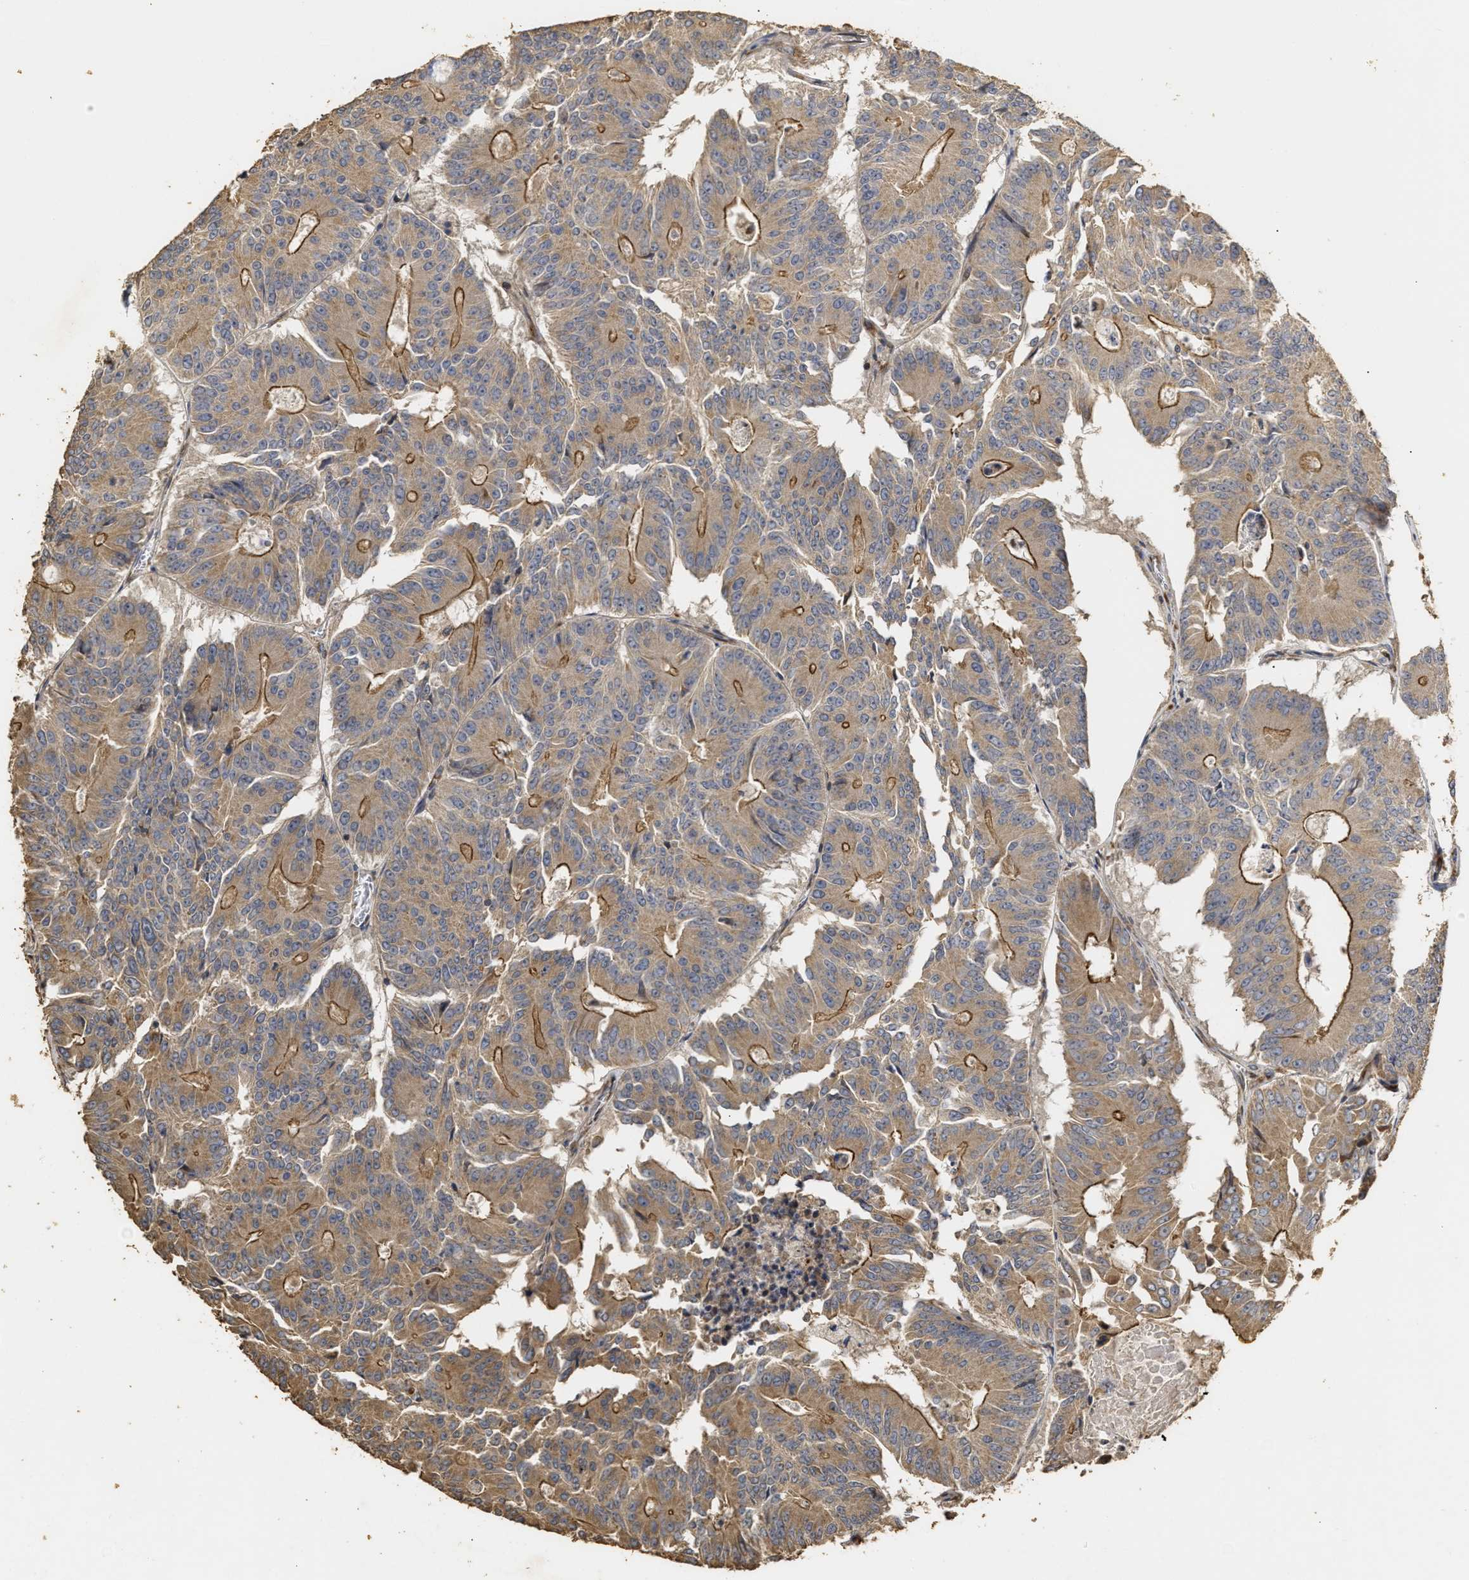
{"staining": {"intensity": "moderate", "quantity": ">75%", "location": "cytoplasmic/membranous"}, "tissue": "colorectal cancer", "cell_type": "Tumor cells", "image_type": "cancer", "snomed": [{"axis": "morphology", "description": "Adenocarcinoma, NOS"}, {"axis": "topography", "description": "Colon"}], "caption": "DAB (3,3'-diaminobenzidine) immunohistochemical staining of adenocarcinoma (colorectal) demonstrates moderate cytoplasmic/membranous protein positivity in about >75% of tumor cells.", "gene": "NAV1", "patient": {"sex": "male", "age": 87}}